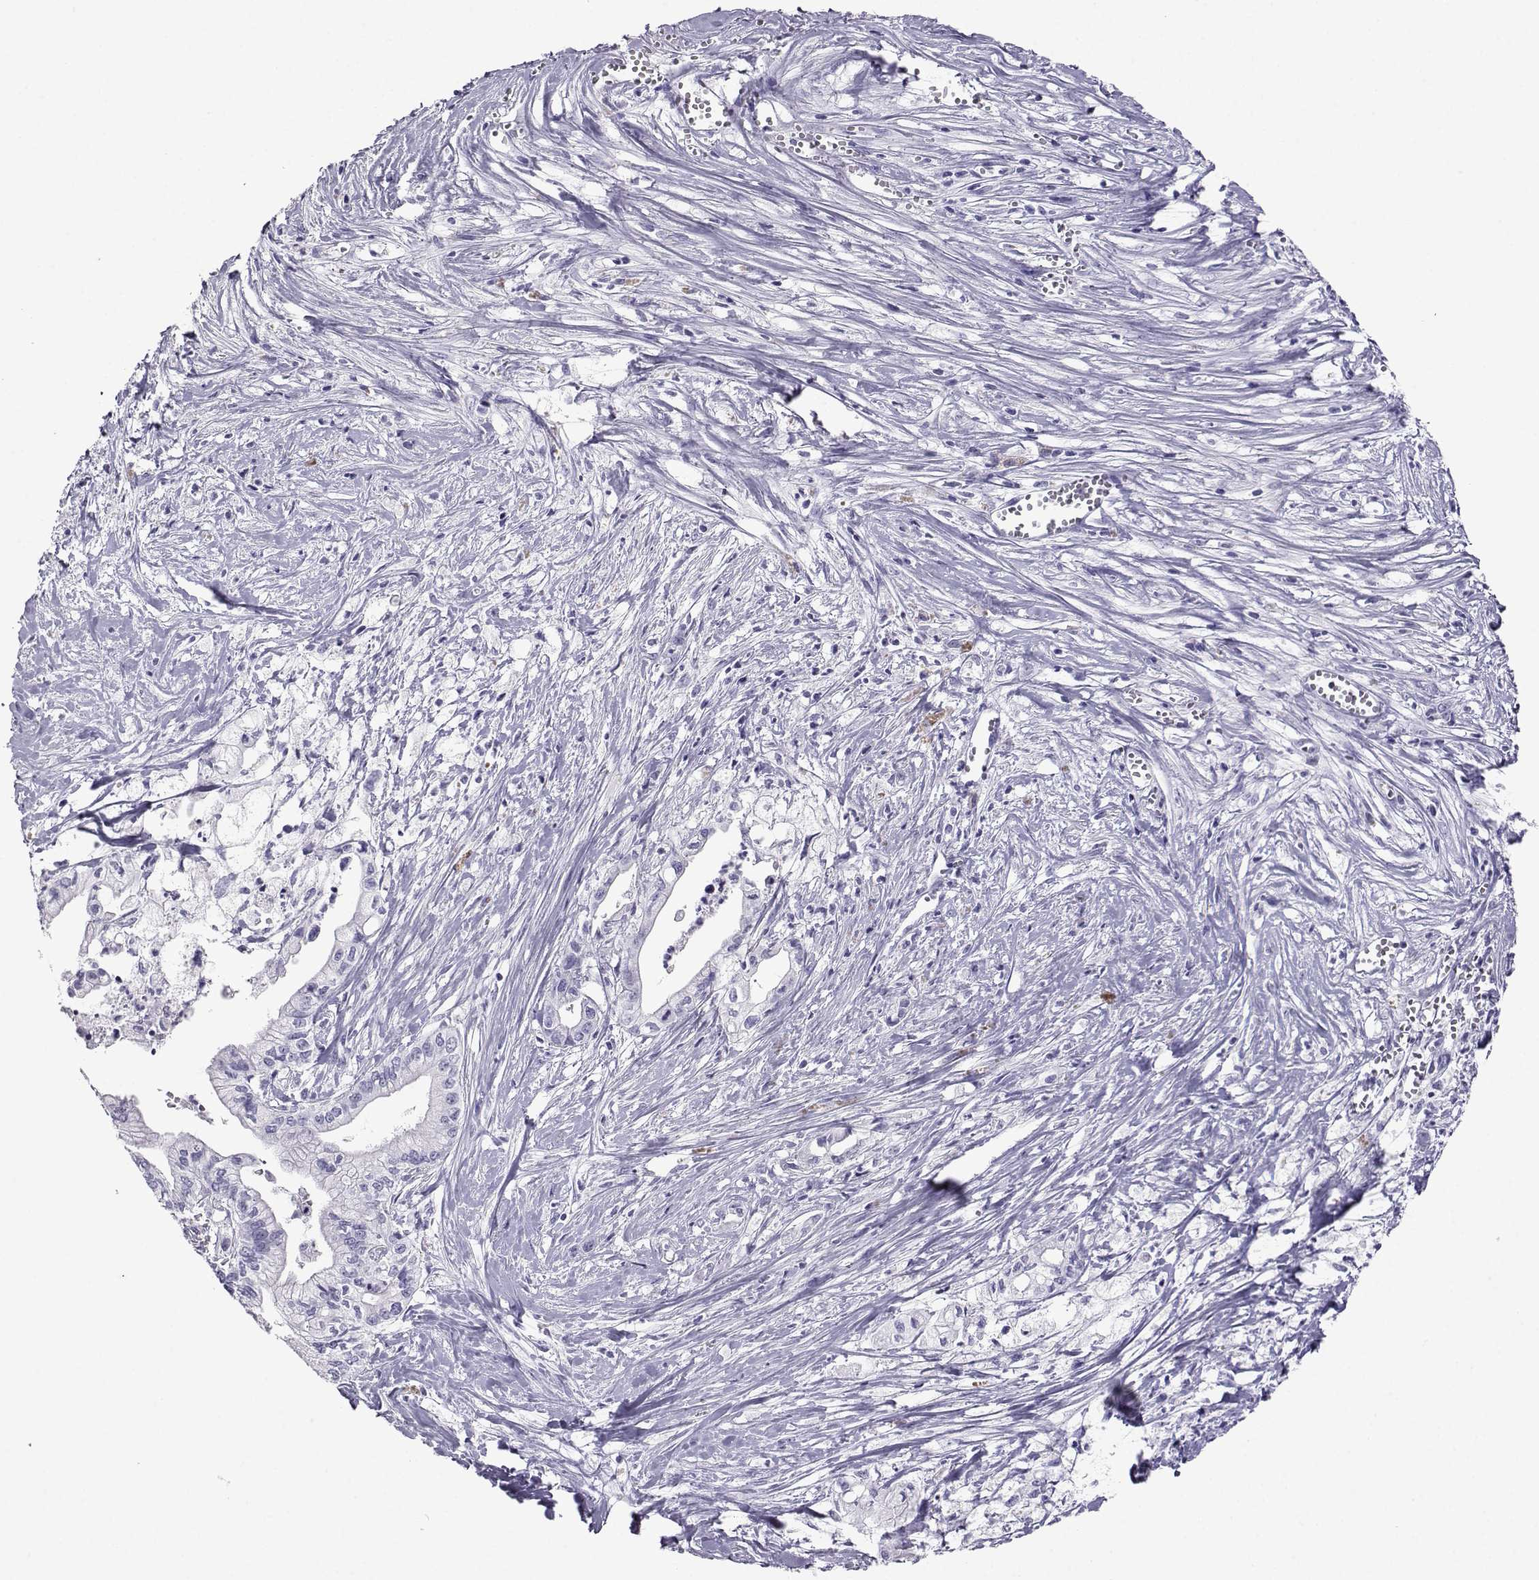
{"staining": {"intensity": "negative", "quantity": "none", "location": "none"}, "tissue": "pancreatic cancer", "cell_type": "Tumor cells", "image_type": "cancer", "snomed": [{"axis": "morphology", "description": "Adenocarcinoma, NOS"}, {"axis": "topography", "description": "Pancreas"}], "caption": "This is an IHC micrograph of human pancreatic cancer (adenocarcinoma). There is no staining in tumor cells.", "gene": "CD109", "patient": {"sex": "male", "age": 71}}